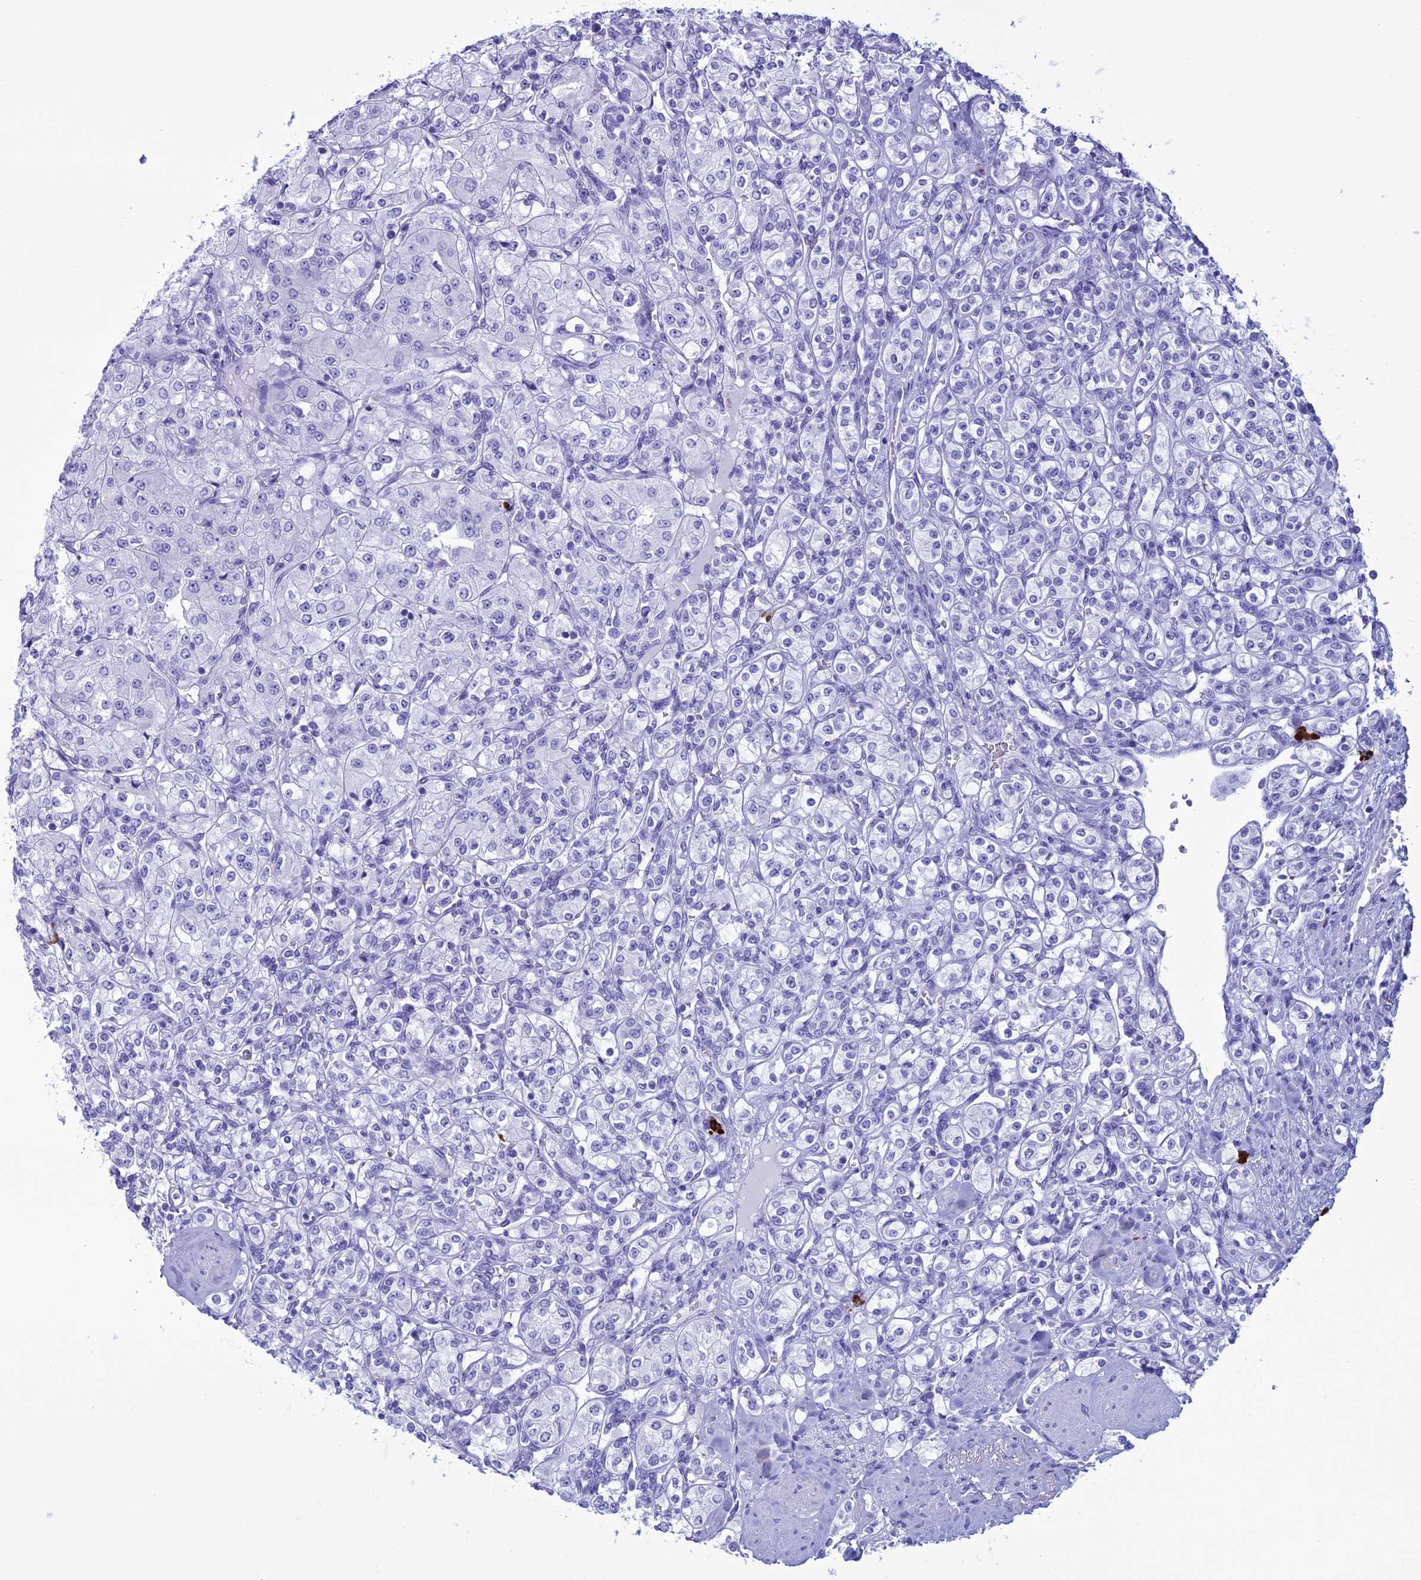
{"staining": {"intensity": "negative", "quantity": "none", "location": "none"}, "tissue": "renal cancer", "cell_type": "Tumor cells", "image_type": "cancer", "snomed": [{"axis": "morphology", "description": "Adenocarcinoma, NOS"}, {"axis": "topography", "description": "Kidney"}], "caption": "There is no significant positivity in tumor cells of renal cancer (adenocarcinoma).", "gene": "MZB1", "patient": {"sex": "male", "age": 77}}